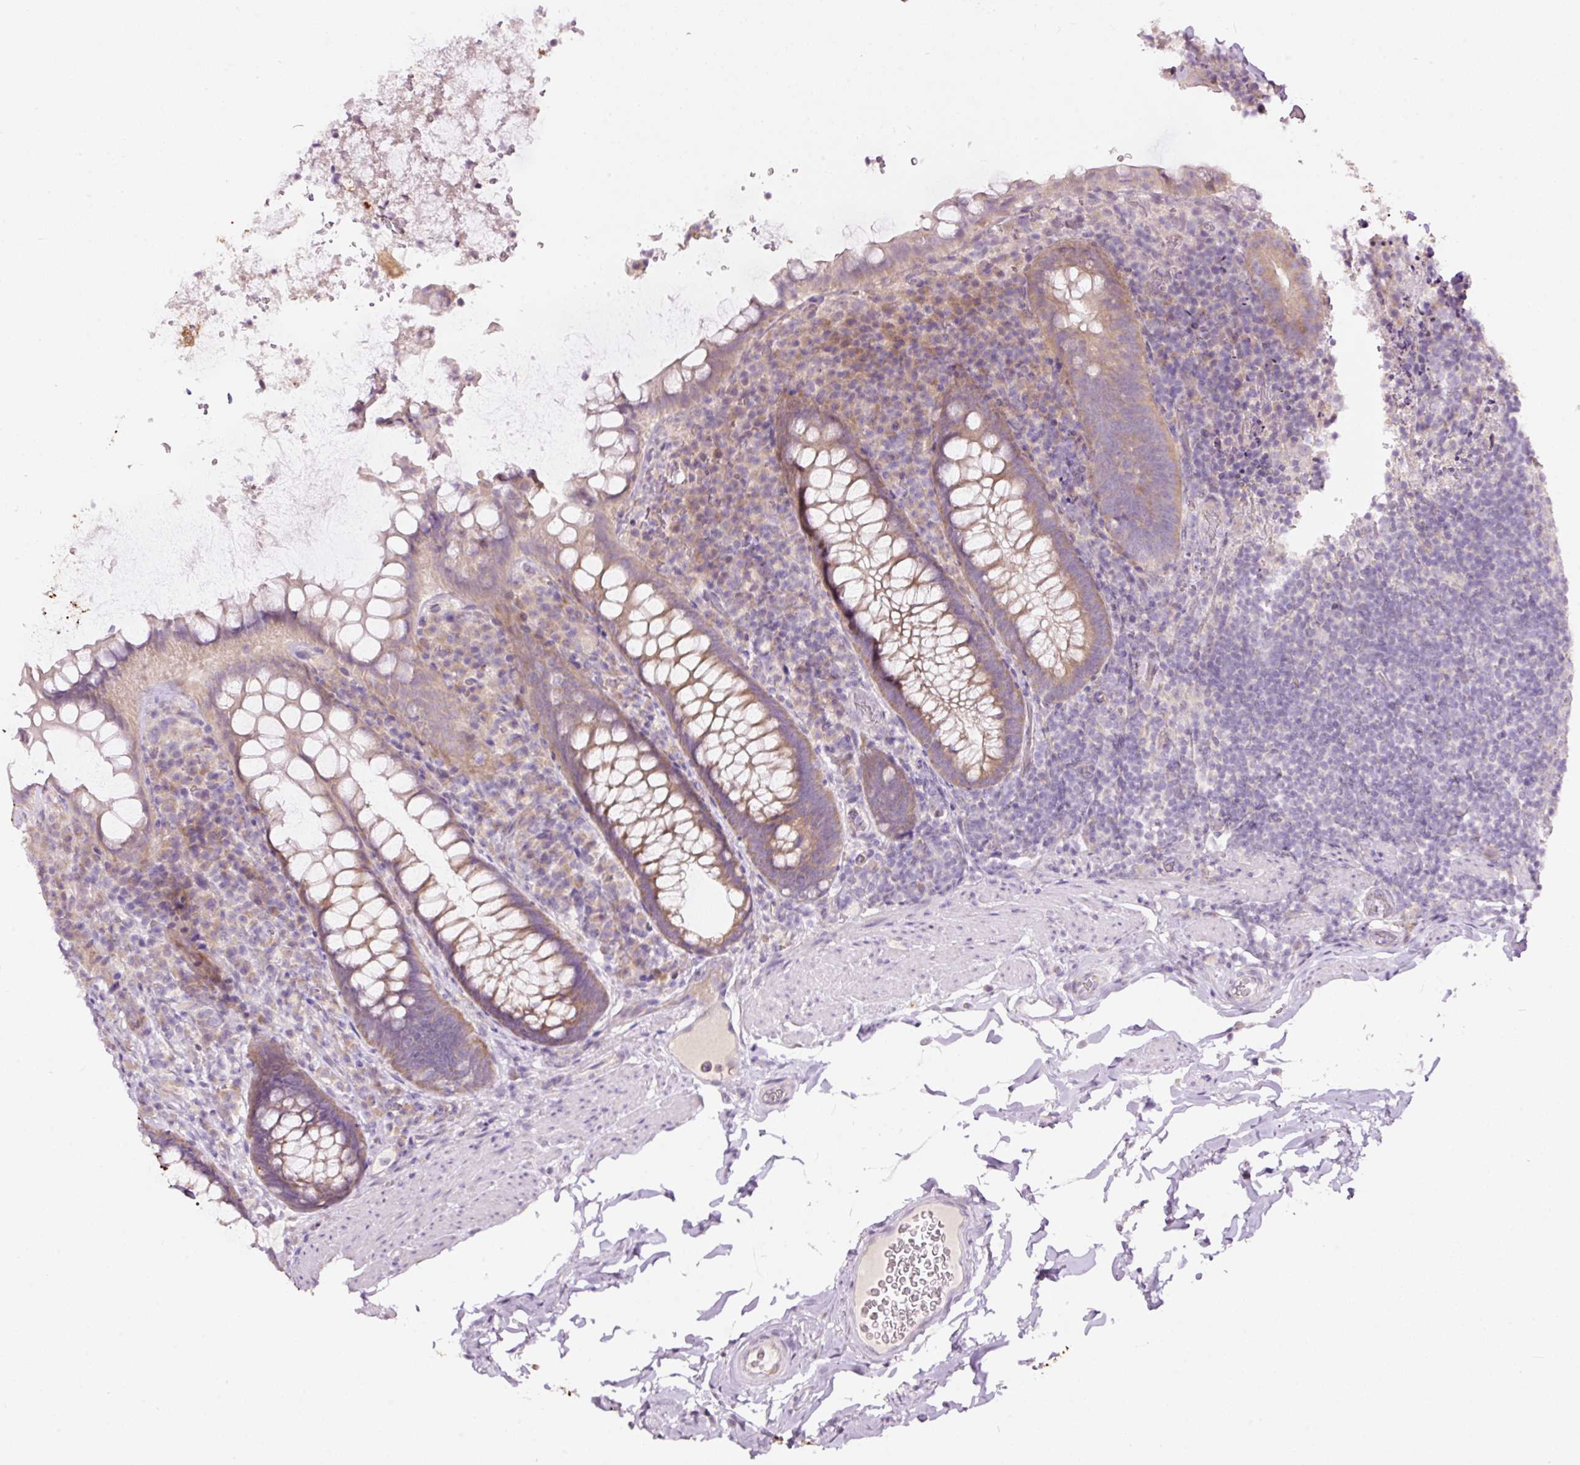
{"staining": {"intensity": "moderate", "quantity": ">75%", "location": "cytoplasmic/membranous"}, "tissue": "rectum", "cell_type": "Glandular cells", "image_type": "normal", "snomed": [{"axis": "morphology", "description": "Normal tissue, NOS"}, {"axis": "topography", "description": "Rectum"}], "caption": "A photomicrograph of human rectum stained for a protein reveals moderate cytoplasmic/membranous brown staining in glandular cells.", "gene": "RSPO2", "patient": {"sex": "female", "age": 69}}